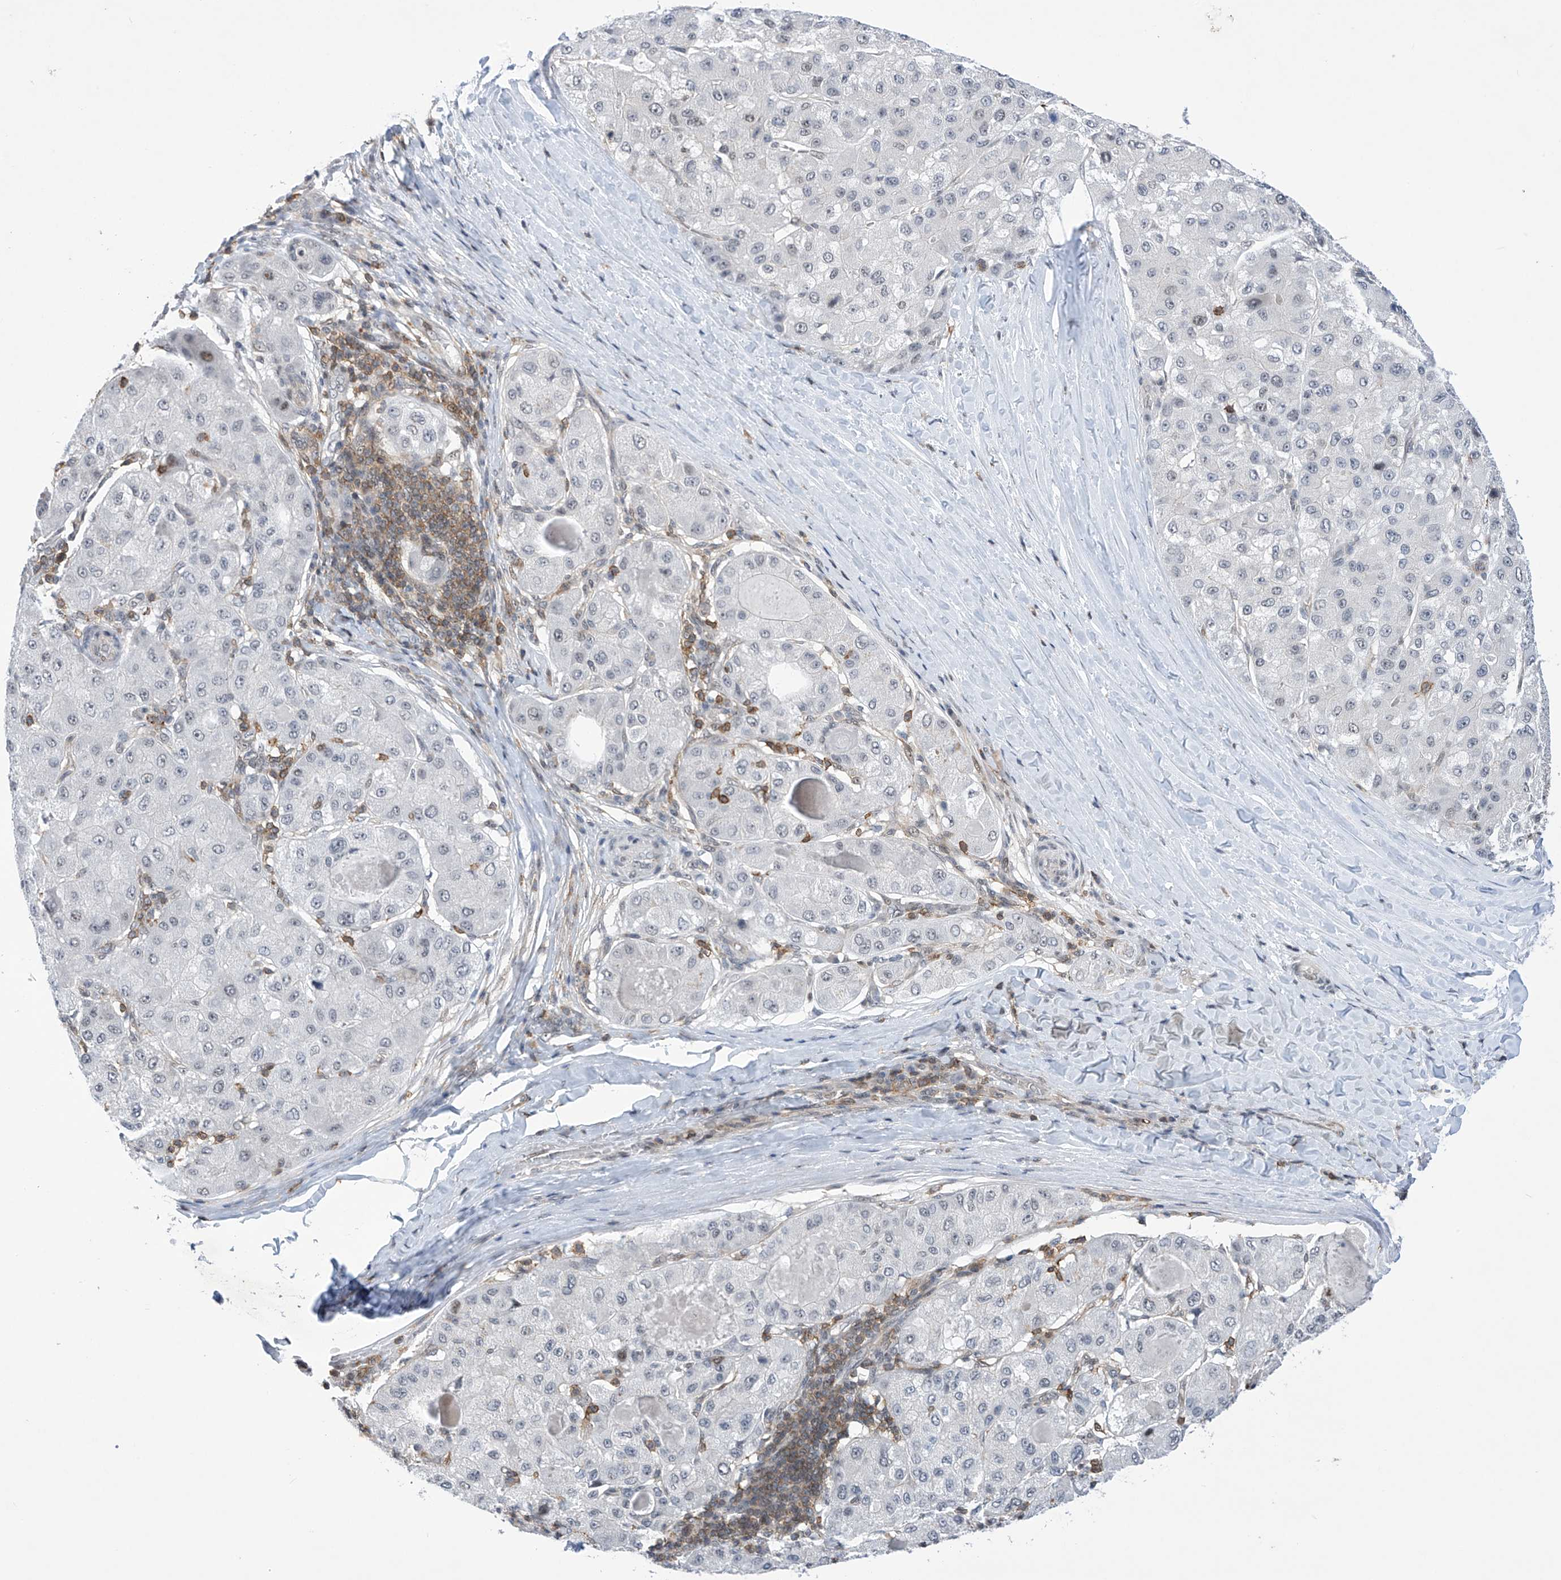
{"staining": {"intensity": "negative", "quantity": "none", "location": "none"}, "tissue": "liver cancer", "cell_type": "Tumor cells", "image_type": "cancer", "snomed": [{"axis": "morphology", "description": "Carcinoma, Hepatocellular, NOS"}, {"axis": "topography", "description": "Liver"}], "caption": "Image shows no significant protein expression in tumor cells of hepatocellular carcinoma (liver).", "gene": "MSL3", "patient": {"sex": "male", "age": 80}}